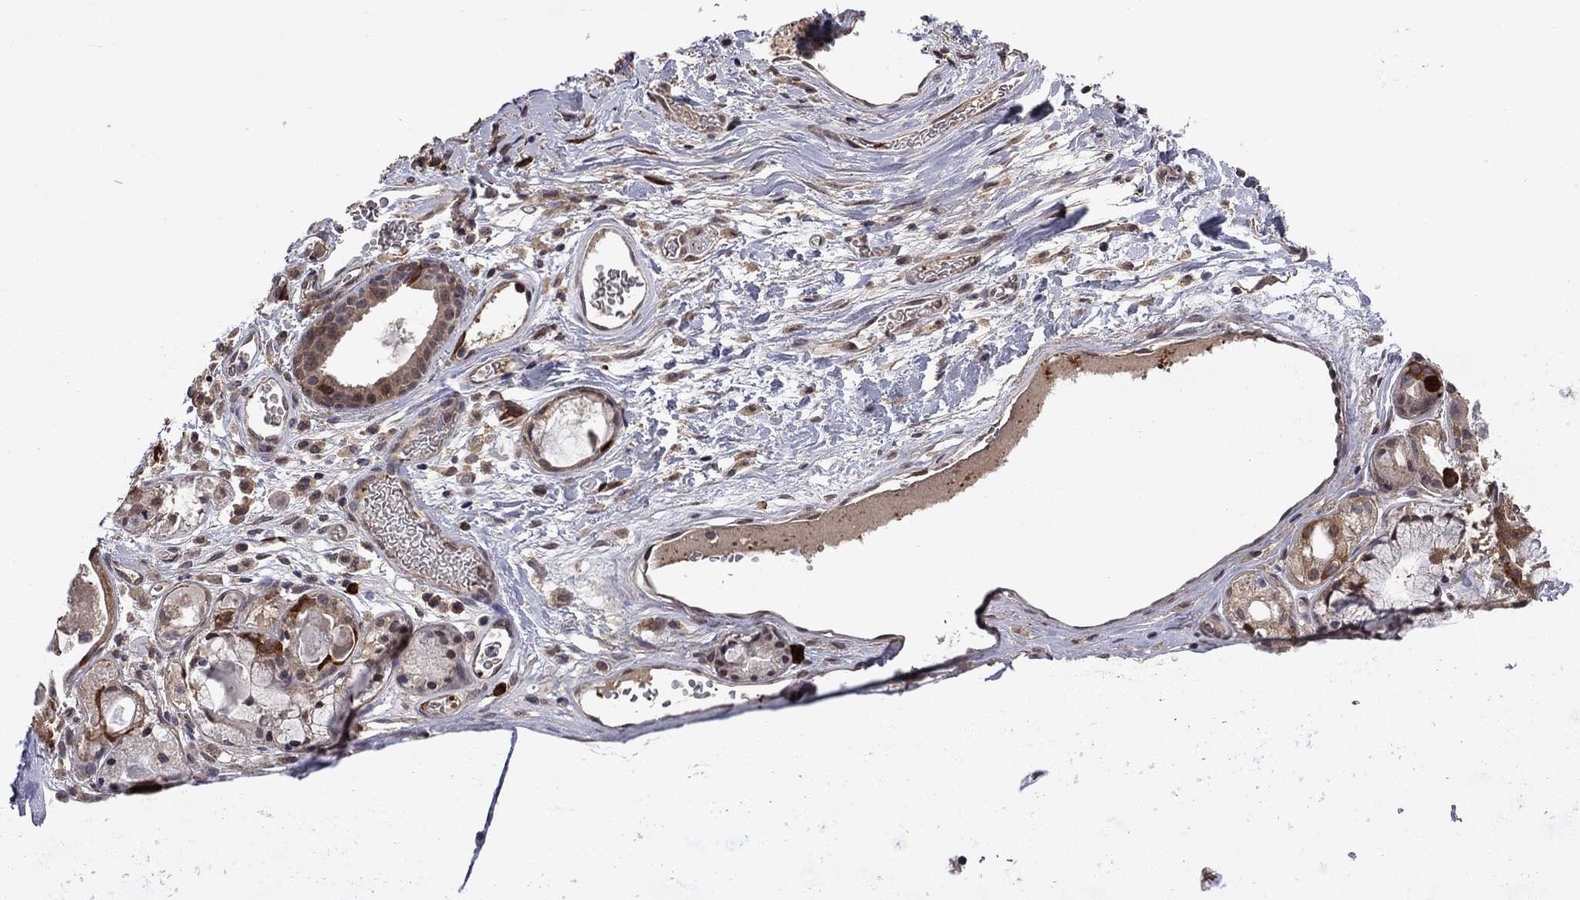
{"staining": {"intensity": "strong", "quantity": "<25%", "location": "cytoplasmic/membranous"}, "tissue": "soft tissue", "cell_type": "Fibroblasts", "image_type": "normal", "snomed": [{"axis": "morphology", "description": "Normal tissue, NOS"}, {"axis": "topography", "description": "Cartilage tissue"}], "caption": "The micrograph reveals staining of unremarkable soft tissue, revealing strong cytoplasmic/membranous protein staining (brown color) within fibroblasts.", "gene": "GPAA1", "patient": {"sex": "male", "age": 81}}